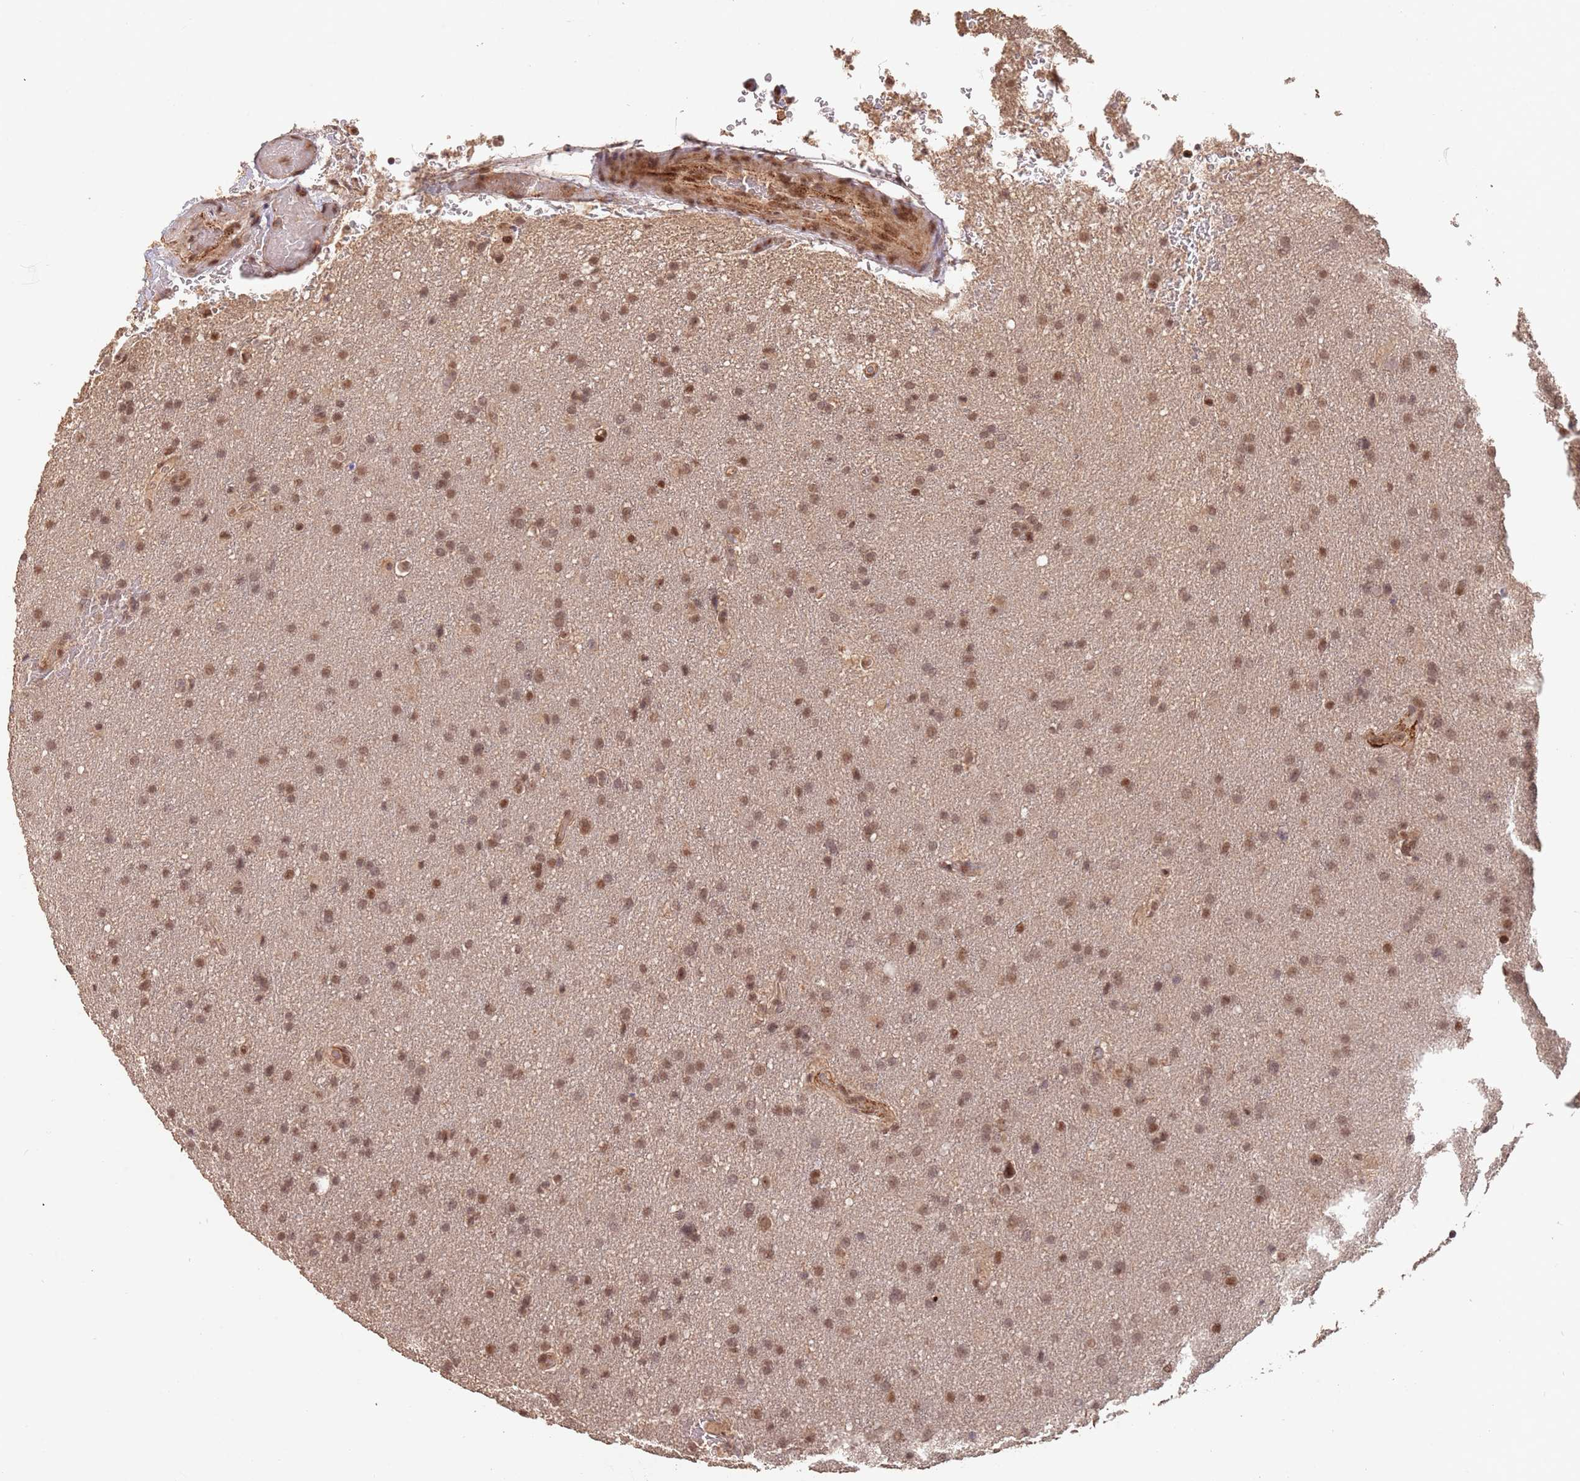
{"staining": {"intensity": "moderate", "quantity": ">75%", "location": "nuclear"}, "tissue": "glioma", "cell_type": "Tumor cells", "image_type": "cancer", "snomed": [{"axis": "morphology", "description": "Glioma, malignant, Low grade"}, {"axis": "topography", "description": "Brain"}], "caption": "Human glioma stained with a protein marker demonstrates moderate staining in tumor cells.", "gene": "RFXANK", "patient": {"sex": "female", "age": 32}}